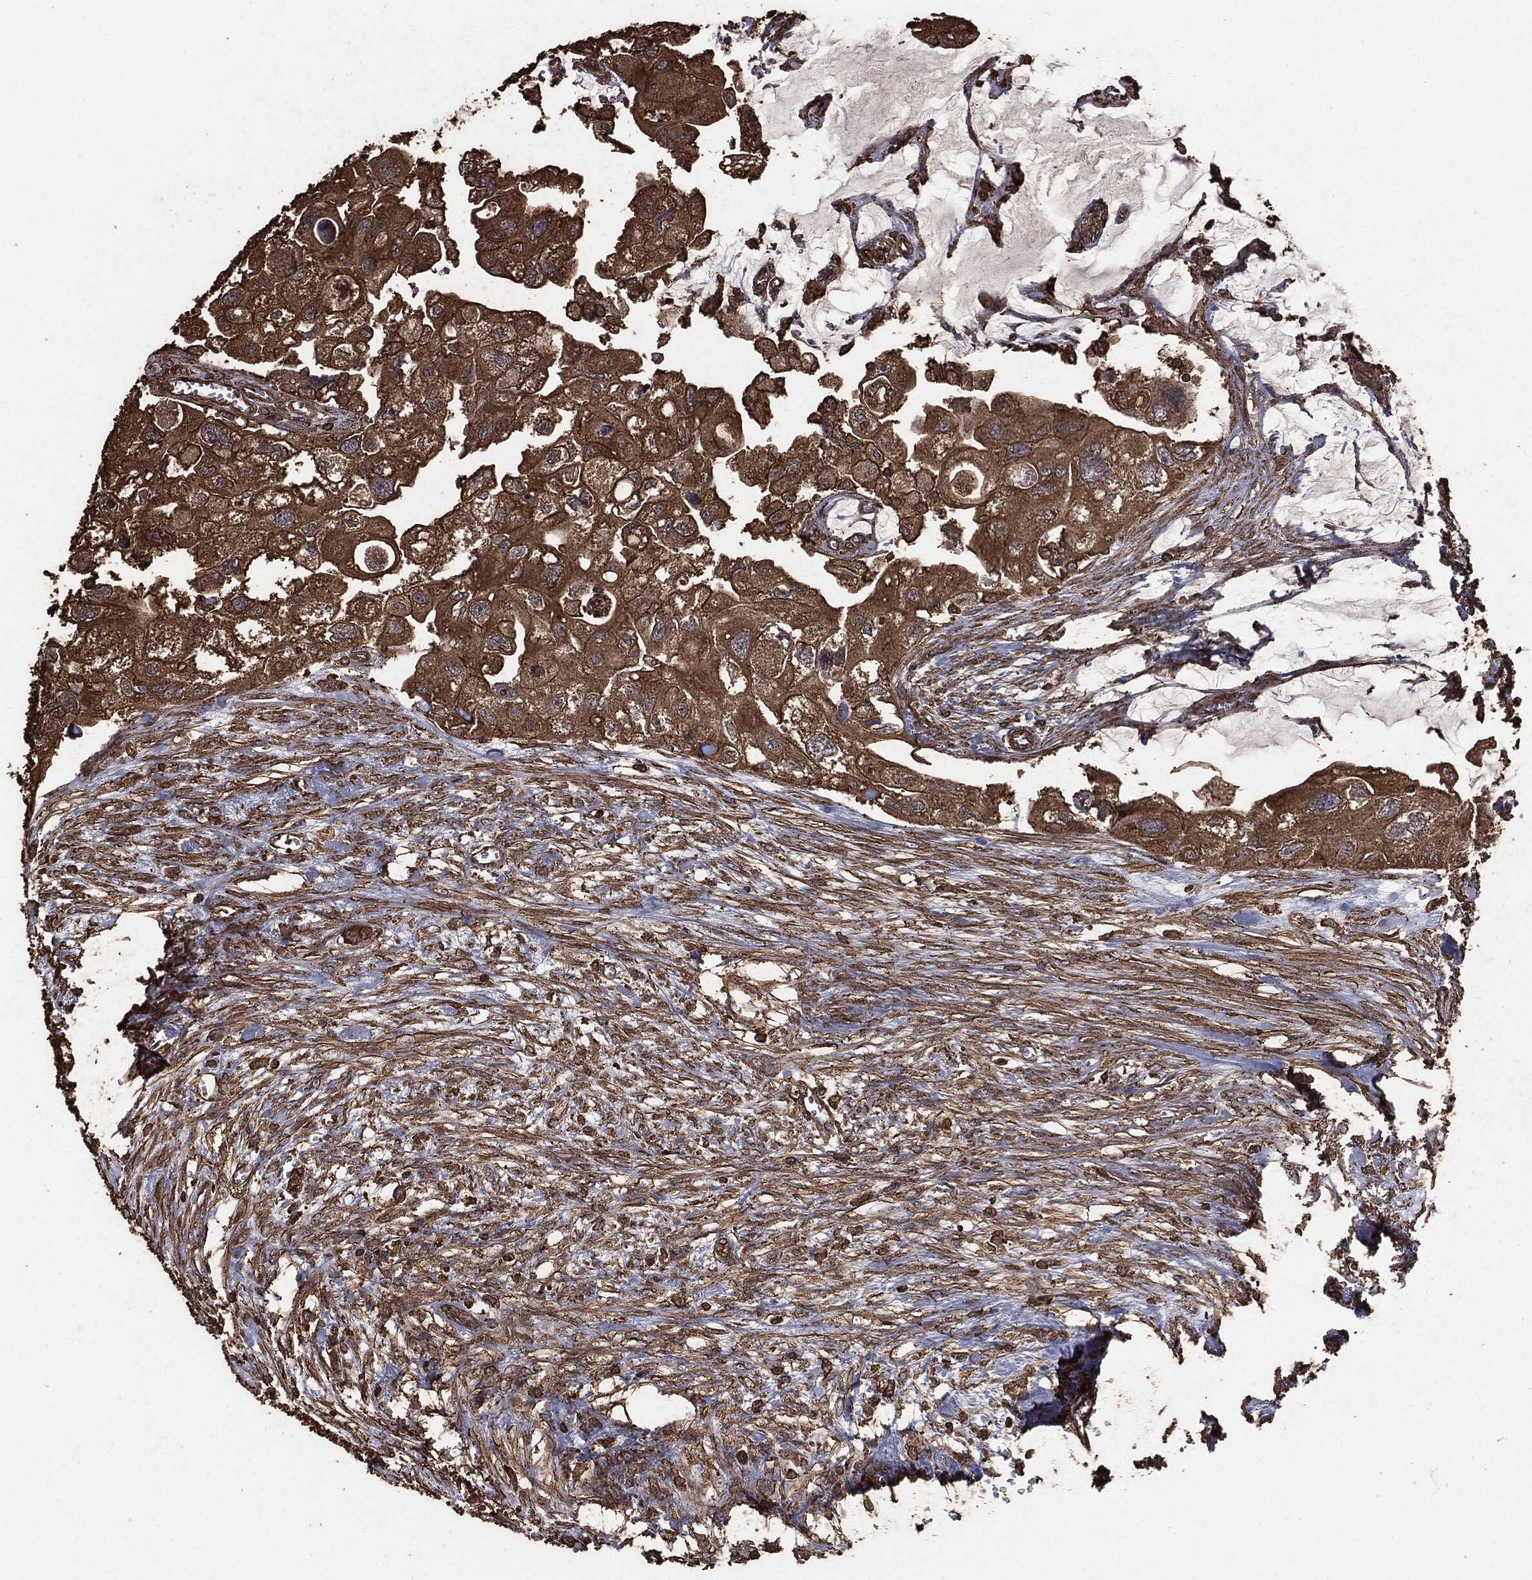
{"staining": {"intensity": "strong", "quantity": ">75%", "location": "cytoplasmic/membranous"}, "tissue": "urothelial cancer", "cell_type": "Tumor cells", "image_type": "cancer", "snomed": [{"axis": "morphology", "description": "Urothelial carcinoma, High grade"}, {"axis": "topography", "description": "Urinary bladder"}], "caption": "Urothelial carcinoma (high-grade) stained with IHC demonstrates strong cytoplasmic/membranous positivity in approximately >75% of tumor cells. (IHC, brightfield microscopy, high magnification).", "gene": "MTOR", "patient": {"sex": "male", "age": 59}}